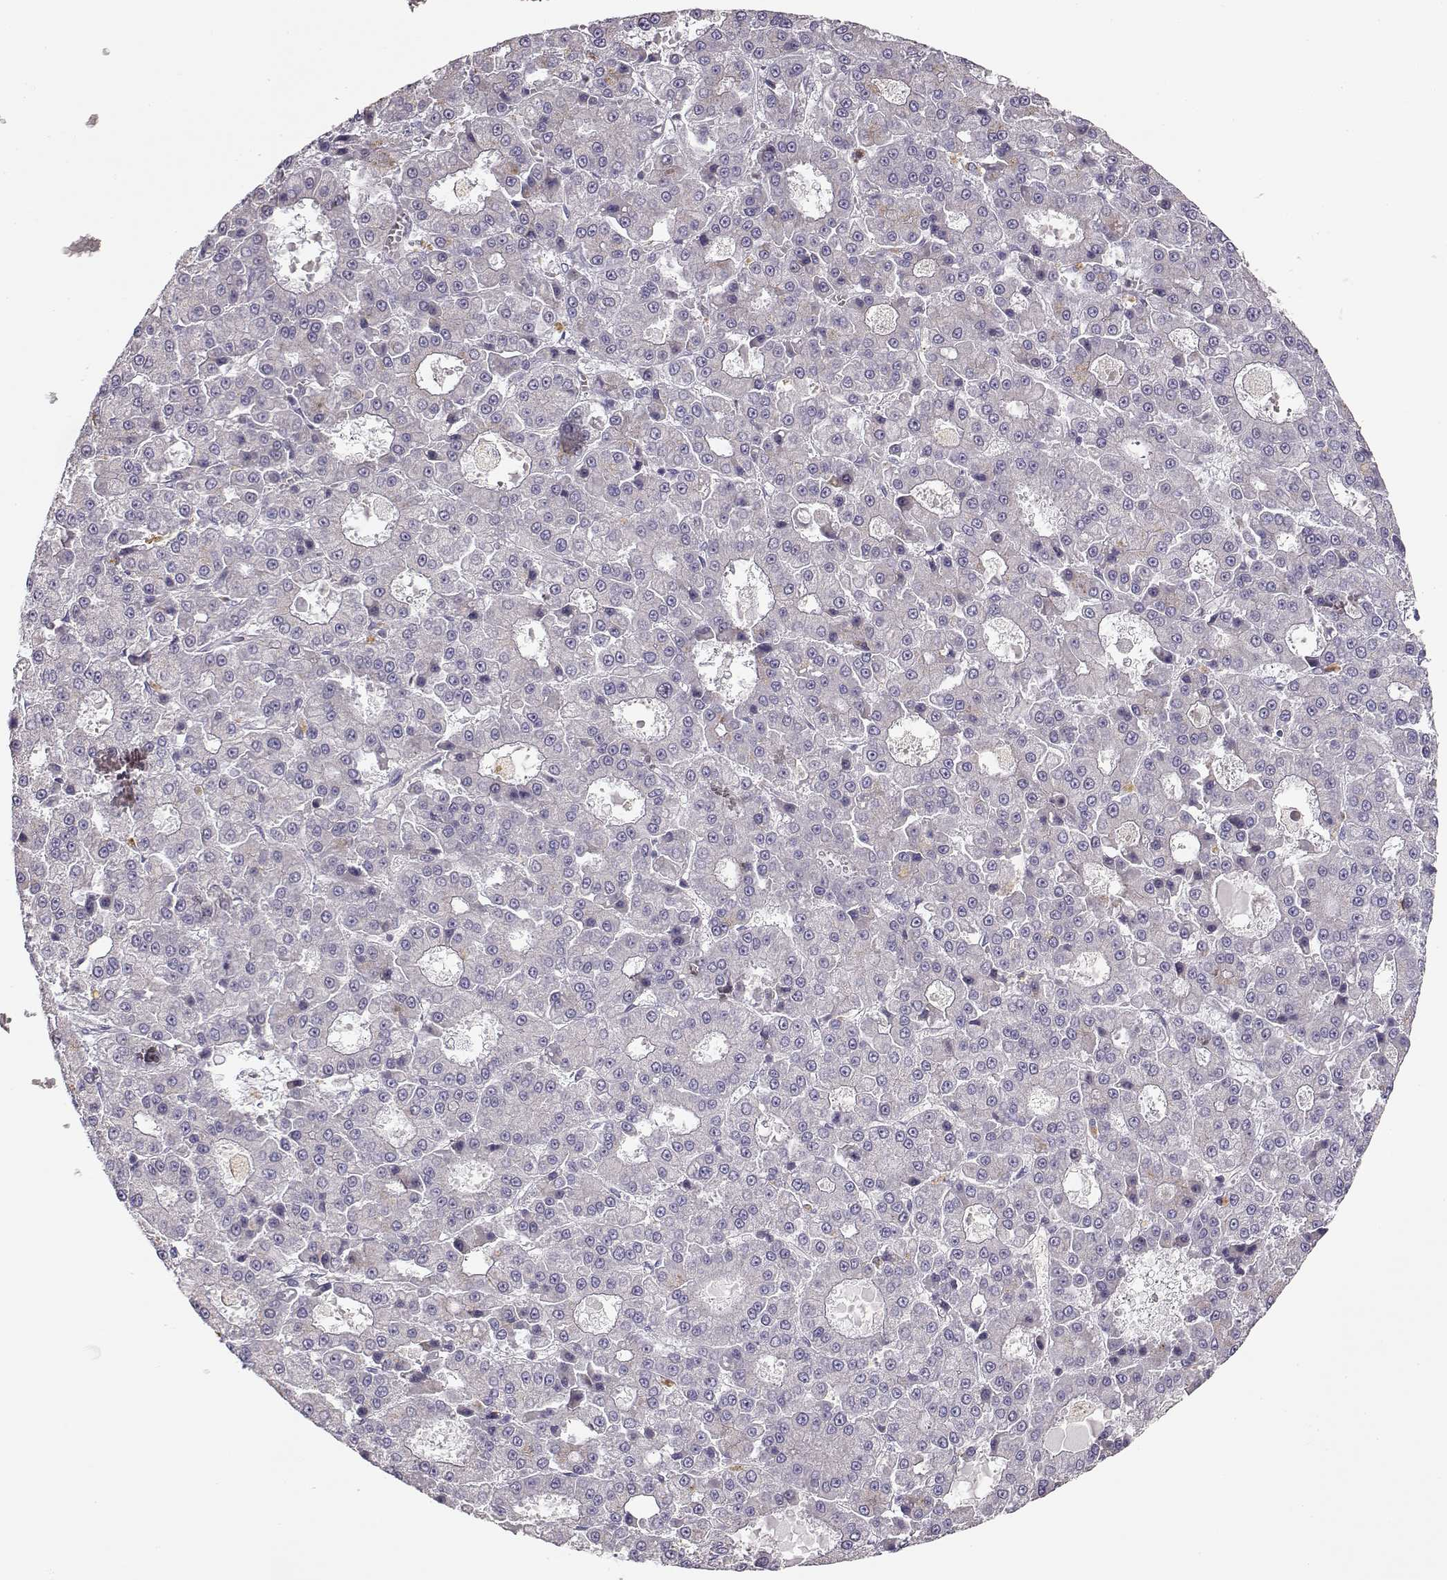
{"staining": {"intensity": "negative", "quantity": "none", "location": "none"}, "tissue": "liver cancer", "cell_type": "Tumor cells", "image_type": "cancer", "snomed": [{"axis": "morphology", "description": "Carcinoma, Hepatocellular, NOS"}, {"axis": "topography", "description": "Liver"}], "caption": "Immunohistochemistry (IHC) image of neoplastic tissue: liver cancer (hepatocellular carcinoma) stained with DAB (3,3'-diaminobenzidine) reveals no significant protein expression in tumor cells. (DAB immunohistochemistry, high magnification).", "gene": "VAV1", "patient": {"sex": "male", "age": 70}}